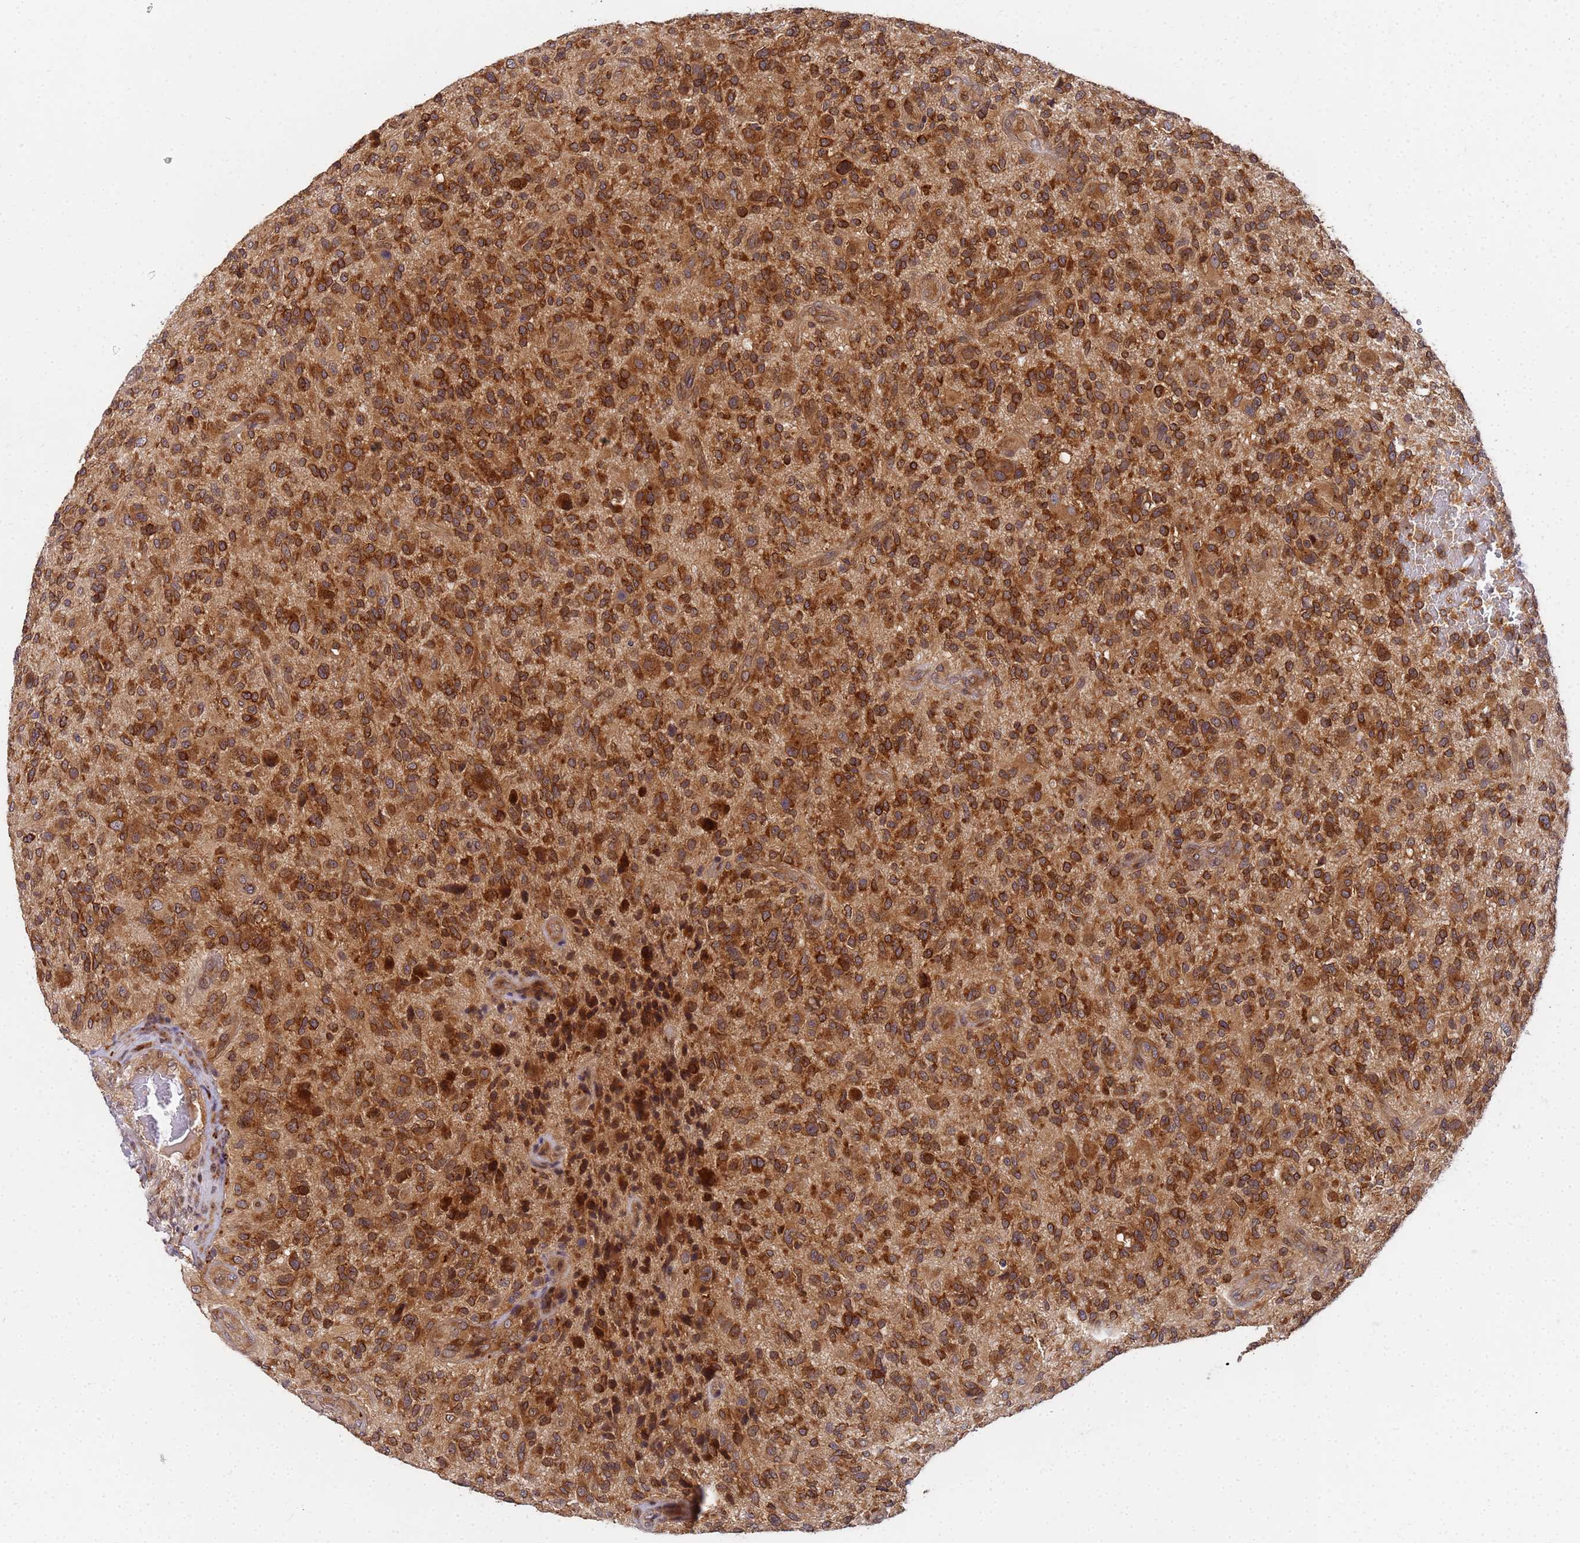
{"staining": {"intensity": "strong", "quantity": ">75%", "location": "cytoplasmic/membranous"}, "tissue": "glioma", "cell_type": "Tumor cells", "image_type": "cancer", "snomed": [{"axis": "morphology", "description": "Glioma, malignant, High grade"}, {"axis": "topography", "description": "Brain"}], "caption": "Protein expression analysis of malignant glioma (high-grade) reveals strong cytoplasmic/membranous positivity in approximately >75% of tumor cells.", "gene": "UNC93B1", "patient": {"sex": "male", "age": 47}}